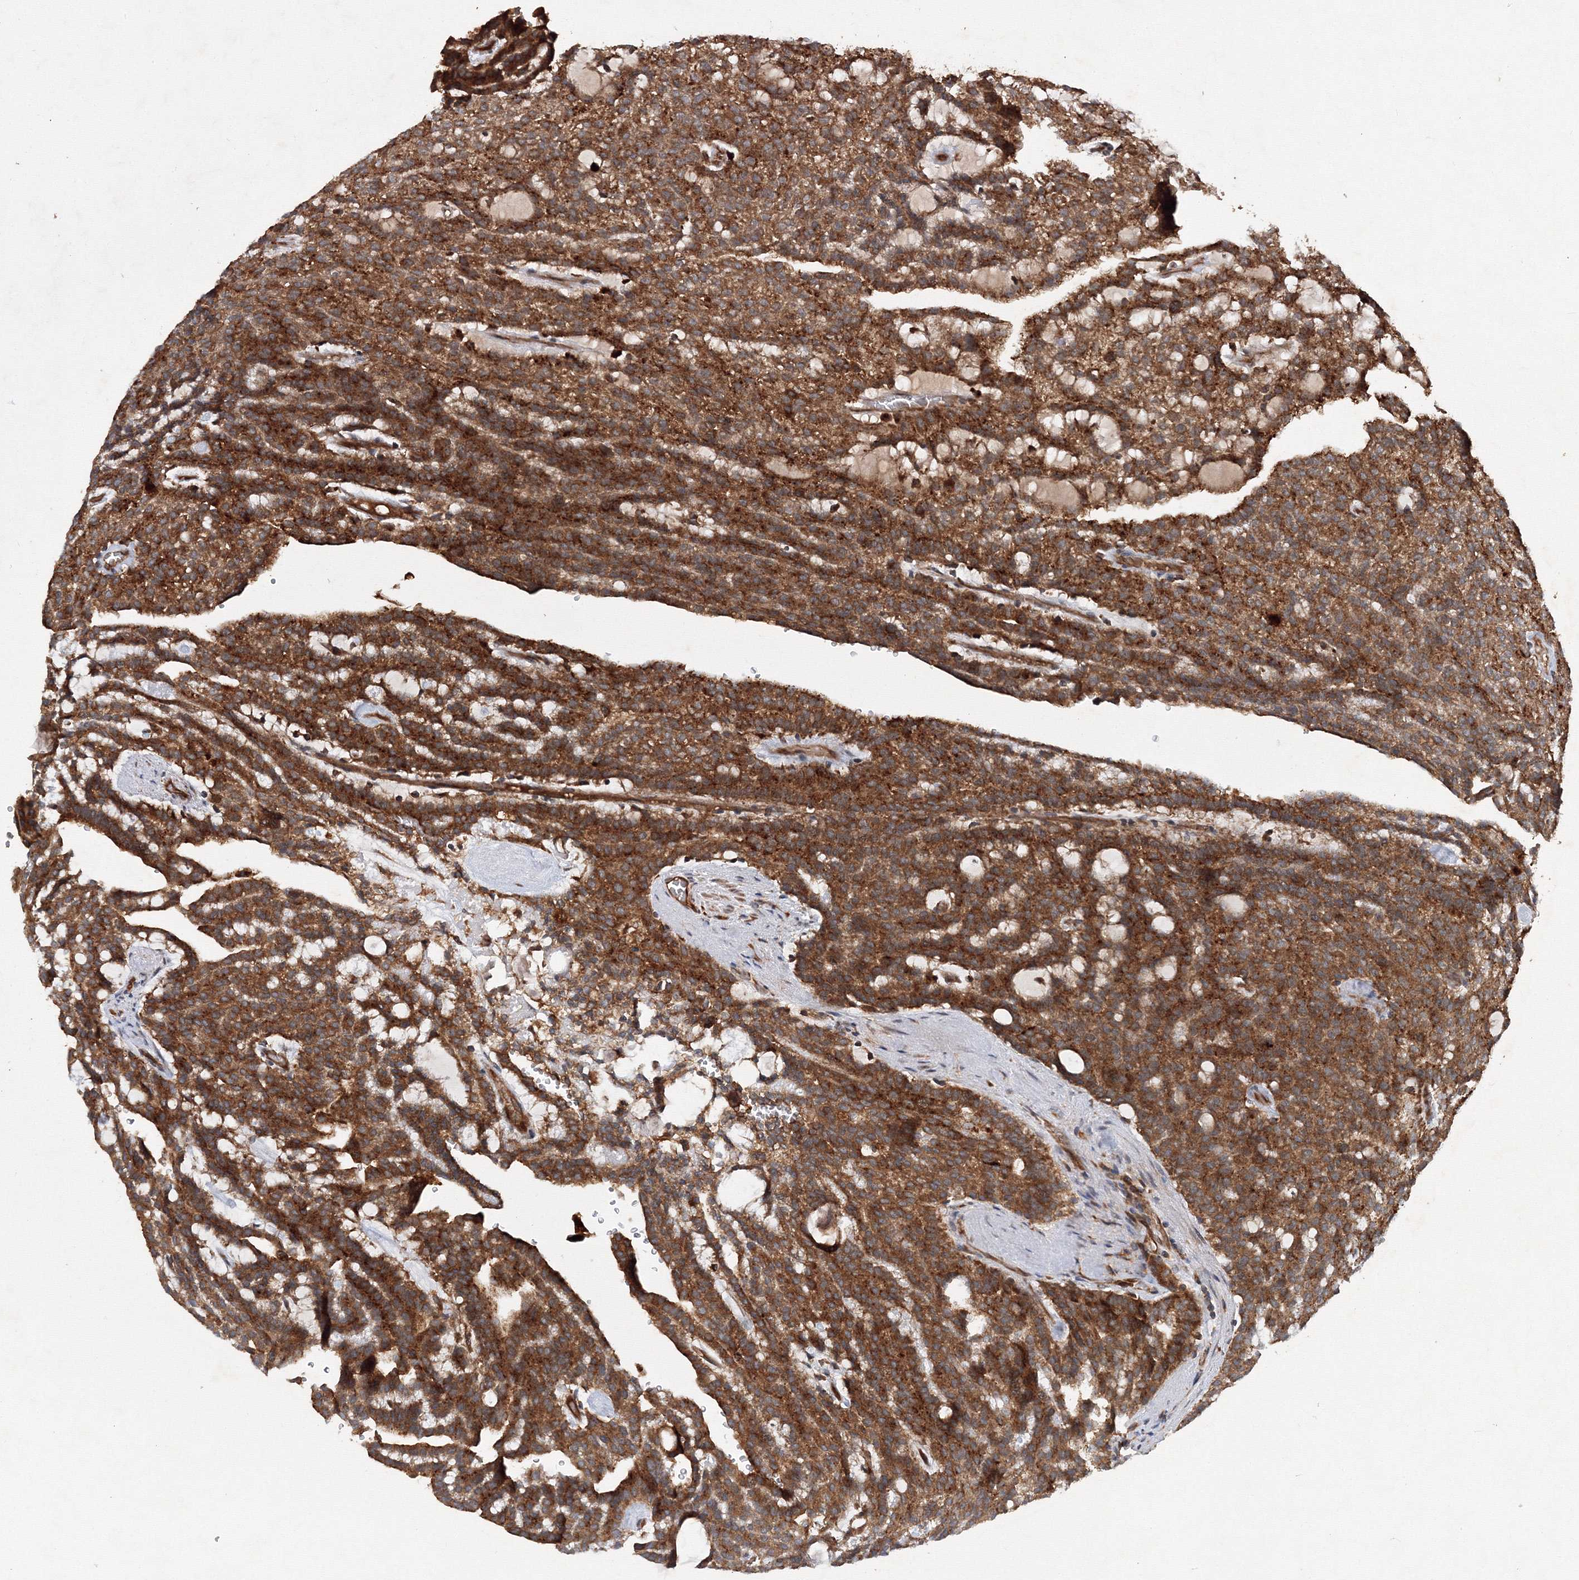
{"staining": {"intensity": "strong", "quantity": ">75%", "location": "cytoplasmic/membranous"}, "tissue": "renal cancer", "cell_type": "Tumor cells", "image_type": "cancer", "snomed": [{"axis": "morphology", "description": "Adenocarcinoma, NOS"}, {"axis": "topography", "description": "Kidney"}], "caption": "Renal cancer (adenocarcinoma) stained with DAB (3,3'-diaminobenzidine) immunohistochemistry reveals high levels of strong cytoplasmic/membranous expression in about >75% of tumor cells. (DAB (3,3'-diaminobenzidine) = brown stain, brightfield microscopy at high magnification).", "gene": "ATG3", "patient": {"sex": "male", "age": 63}}